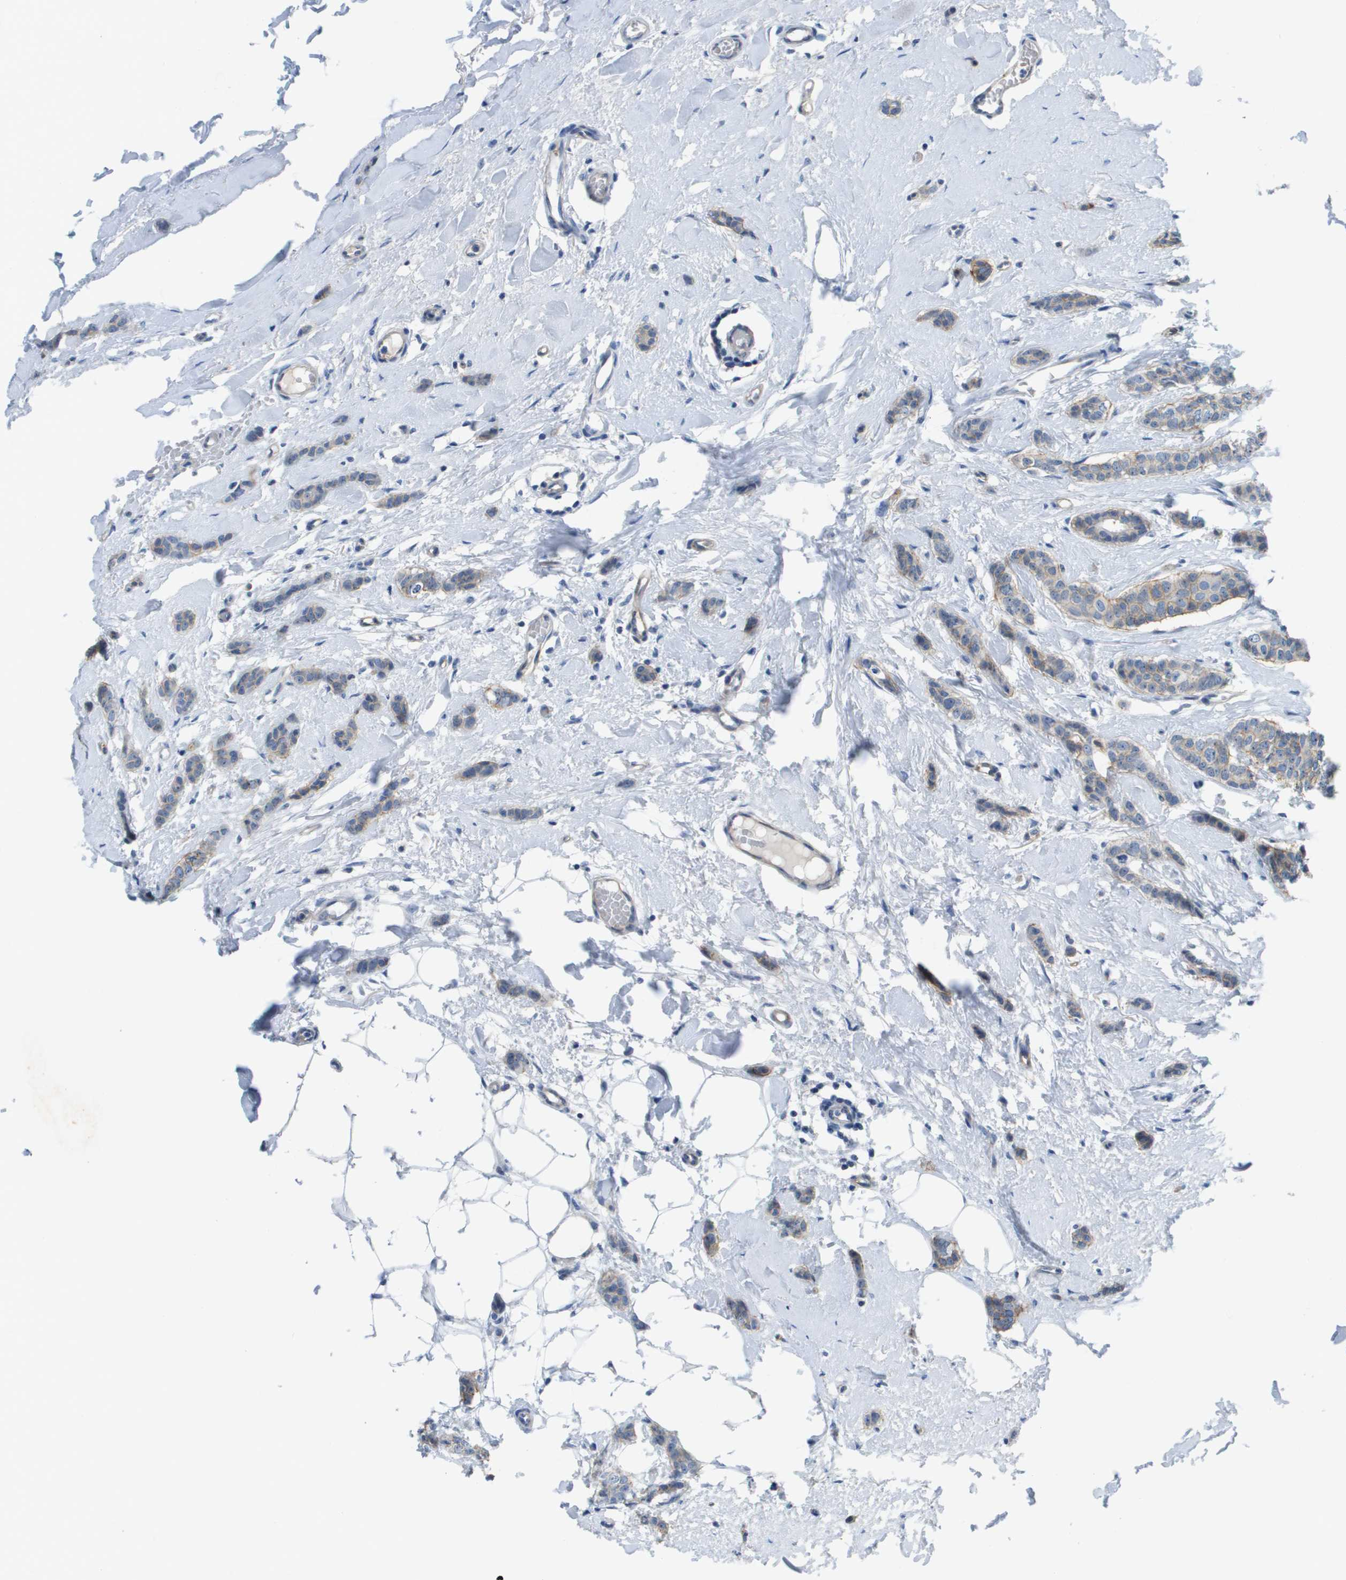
{"staining": {"intensity": "weak", "quantity": "25%-75%", "location": "cytoplasmic/membranous"}, "tissue": "breast cancer", "cell_type": "Tumor cells", "image_type": "cancer", "snomed": [{"axis": "morphology", "description": "Lobular carcinoma"}, {"axis": "topography", "description": "Skin"}, {"axis": "topography", "description": "Breast"}], "caption": "Weak cytoplasmic/membranous expression for a protein is appreciated in approximately 25%-75% of tumor cells of breast cancer (lobular carcinoma) using immunohistochemistry (IHC).", "gene": "ITGA6", "patient": {"sex": "female", "age": 46}}